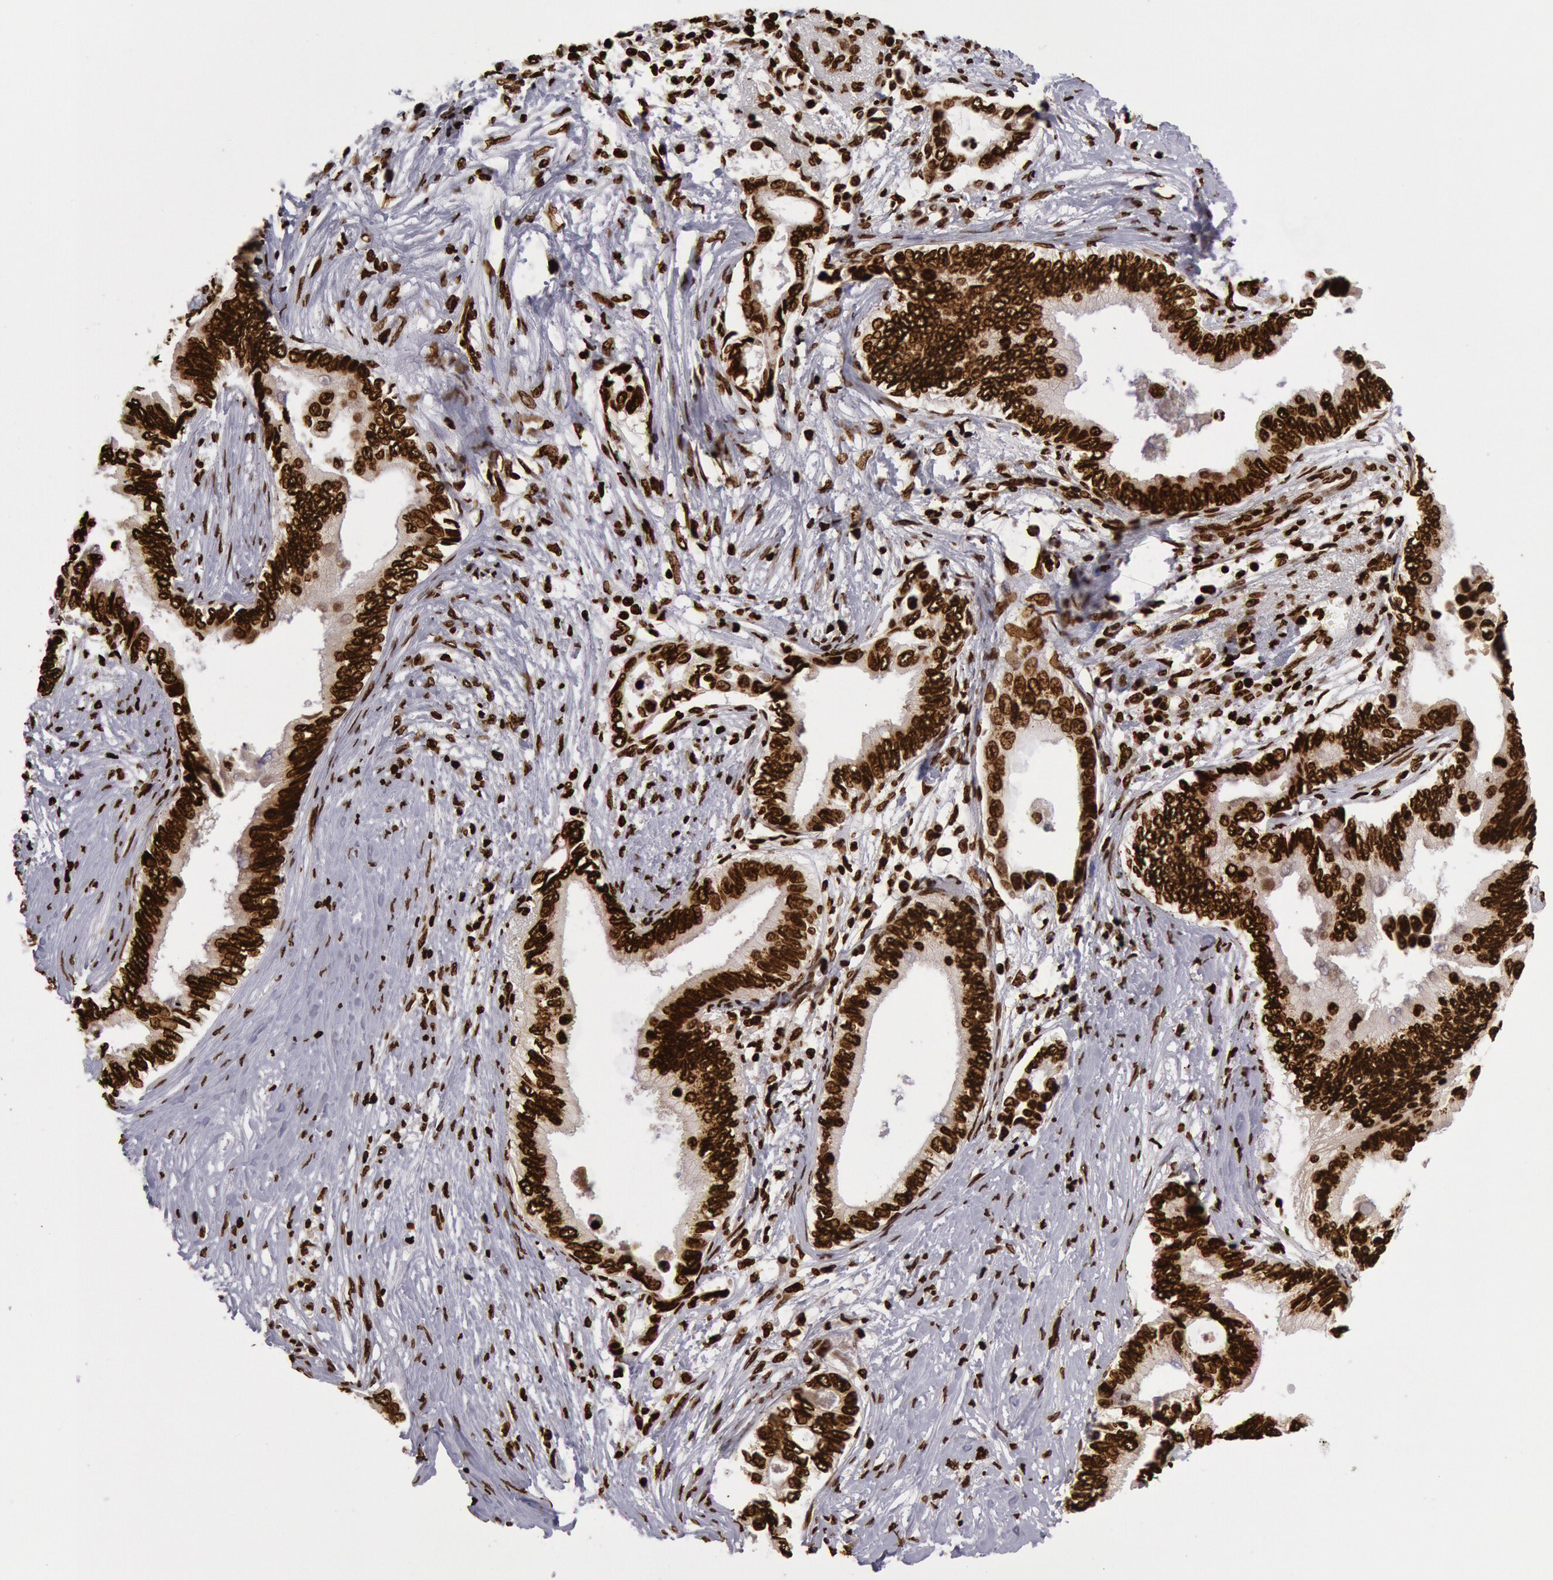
{"staining": {"intensity": "strong", "quantity": ">75%", "location": "nuclear"}, "tissue": "pancreatic cancer", "cell_type": "Tumor cells", "image_type": "cancer", "snomed": [{"axis": "morphology", "description": "Adenocarcinoma, NOS"}, {"axis": "topography", "description": "Pancreas"}], "caption": "Immunohistochemistry (DAB (3,3'-diaminobenzidine)) staining of human adenocarcinoma (pancreatic) reveals strong nuclear protein expression in about >75% of tumor cells.", "gene": "H3-4", "patient": {"sex": "female", "age": 66}}